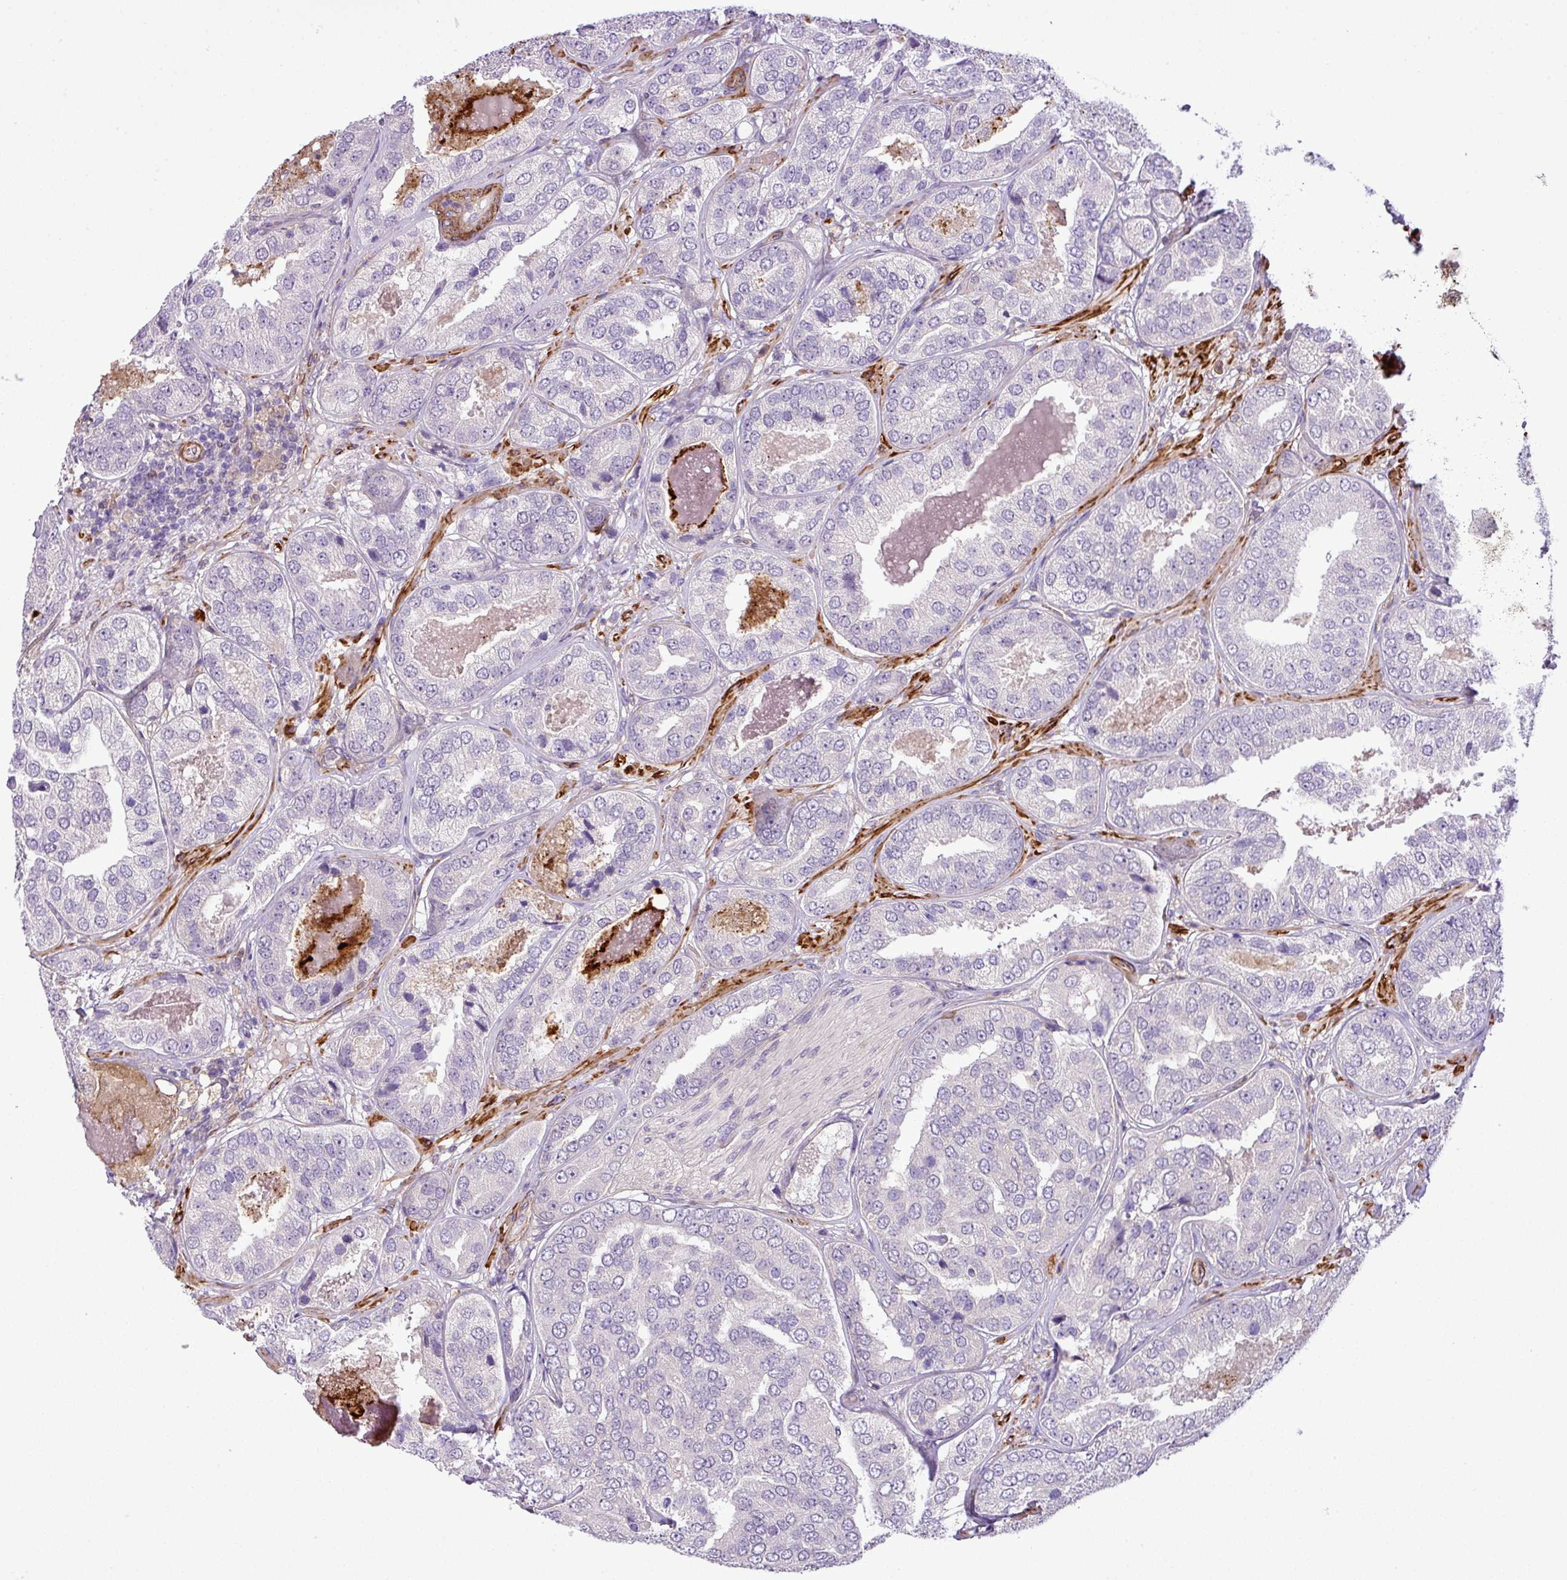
{"staining": {"intensity": "negative", "quantity": "none", "location": "none"}, "tissue": "prostate cancer", "cell_type": "Tumor cells", "image_type": "cancer", "snomed": [{"axis": "morphology", "description": "Adenocarcinoma, High grade"}, {"axis": "topography", "description": "Prostate"}], "caption": "IHC photomicrograph of neoplastic tissue: human prostate high-grade adenocarcinoma stained with DAB displays no significant protein positivity in tumor cells.", "gene": "NBEAL2", "patient": {"sex": "male", "age": 63}}